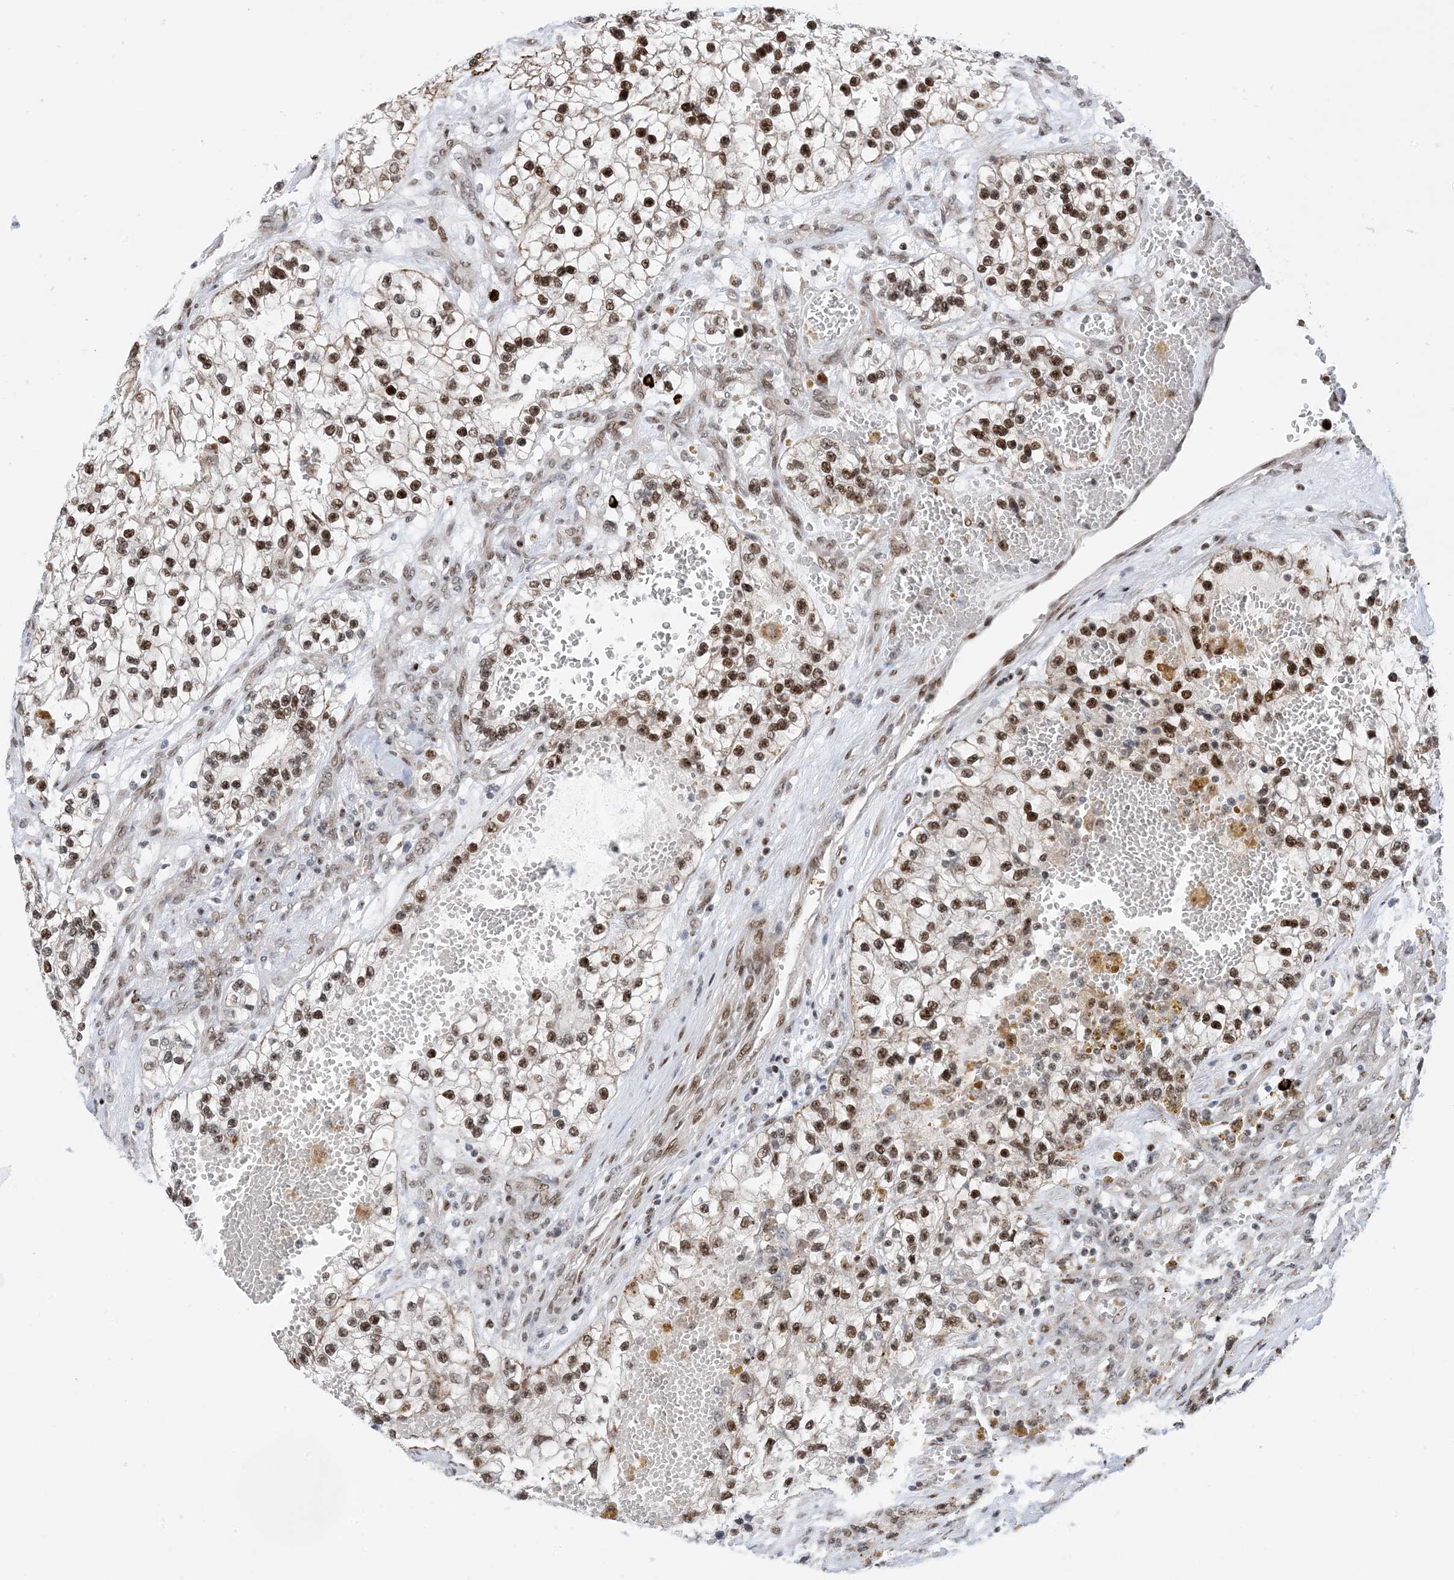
{"staining": {"intensity": "moderate", "quantity": ">75%", "location": "nuclear"}, "tissue": "renal cancer", "cell_type": "Tumor cells", "image_type": "cancer", "snomed": [{"axis": "morphology", "description": "Adenocarcinoma, NOS"}, {"axis": "topography", "description": "Kidney"}], "caption": "A brown stain shows moderate nuclear staining of a protein in human renal adenocarcinoma tumor cells.", "gene": "TSPYL1", "patient": {"sex": "female", "age": 57}}